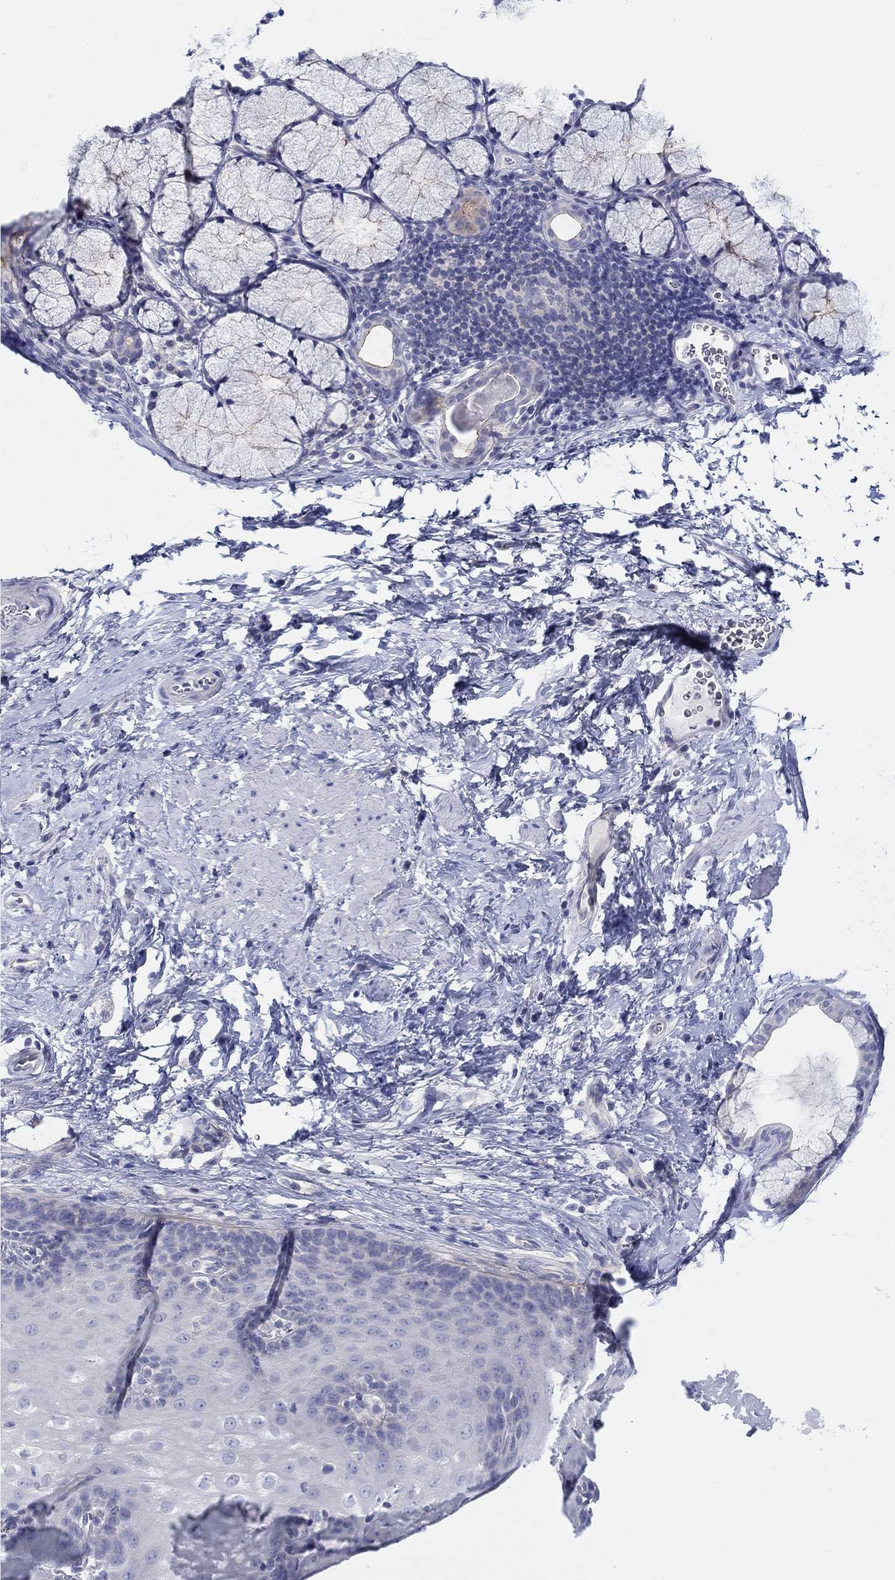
{"staining": {"intensity": "negative", "quantity": "none", "location": "none"}, "tissue": "esophagus", "cell_type": "Squamous epithelial cells", "image_type": "normal", "snomed": [{"axis": "morphology", "description": "Normal tissue, NOS"}, {"axis": "topography", "description": "Esophagus"}], "caption": "Esophagus was stained to show a protein in brown. There is no significant positivity in squamous epithelial cells.", "gene": "HAPLN4", "patient": {"sex": "male", "age": 64}}